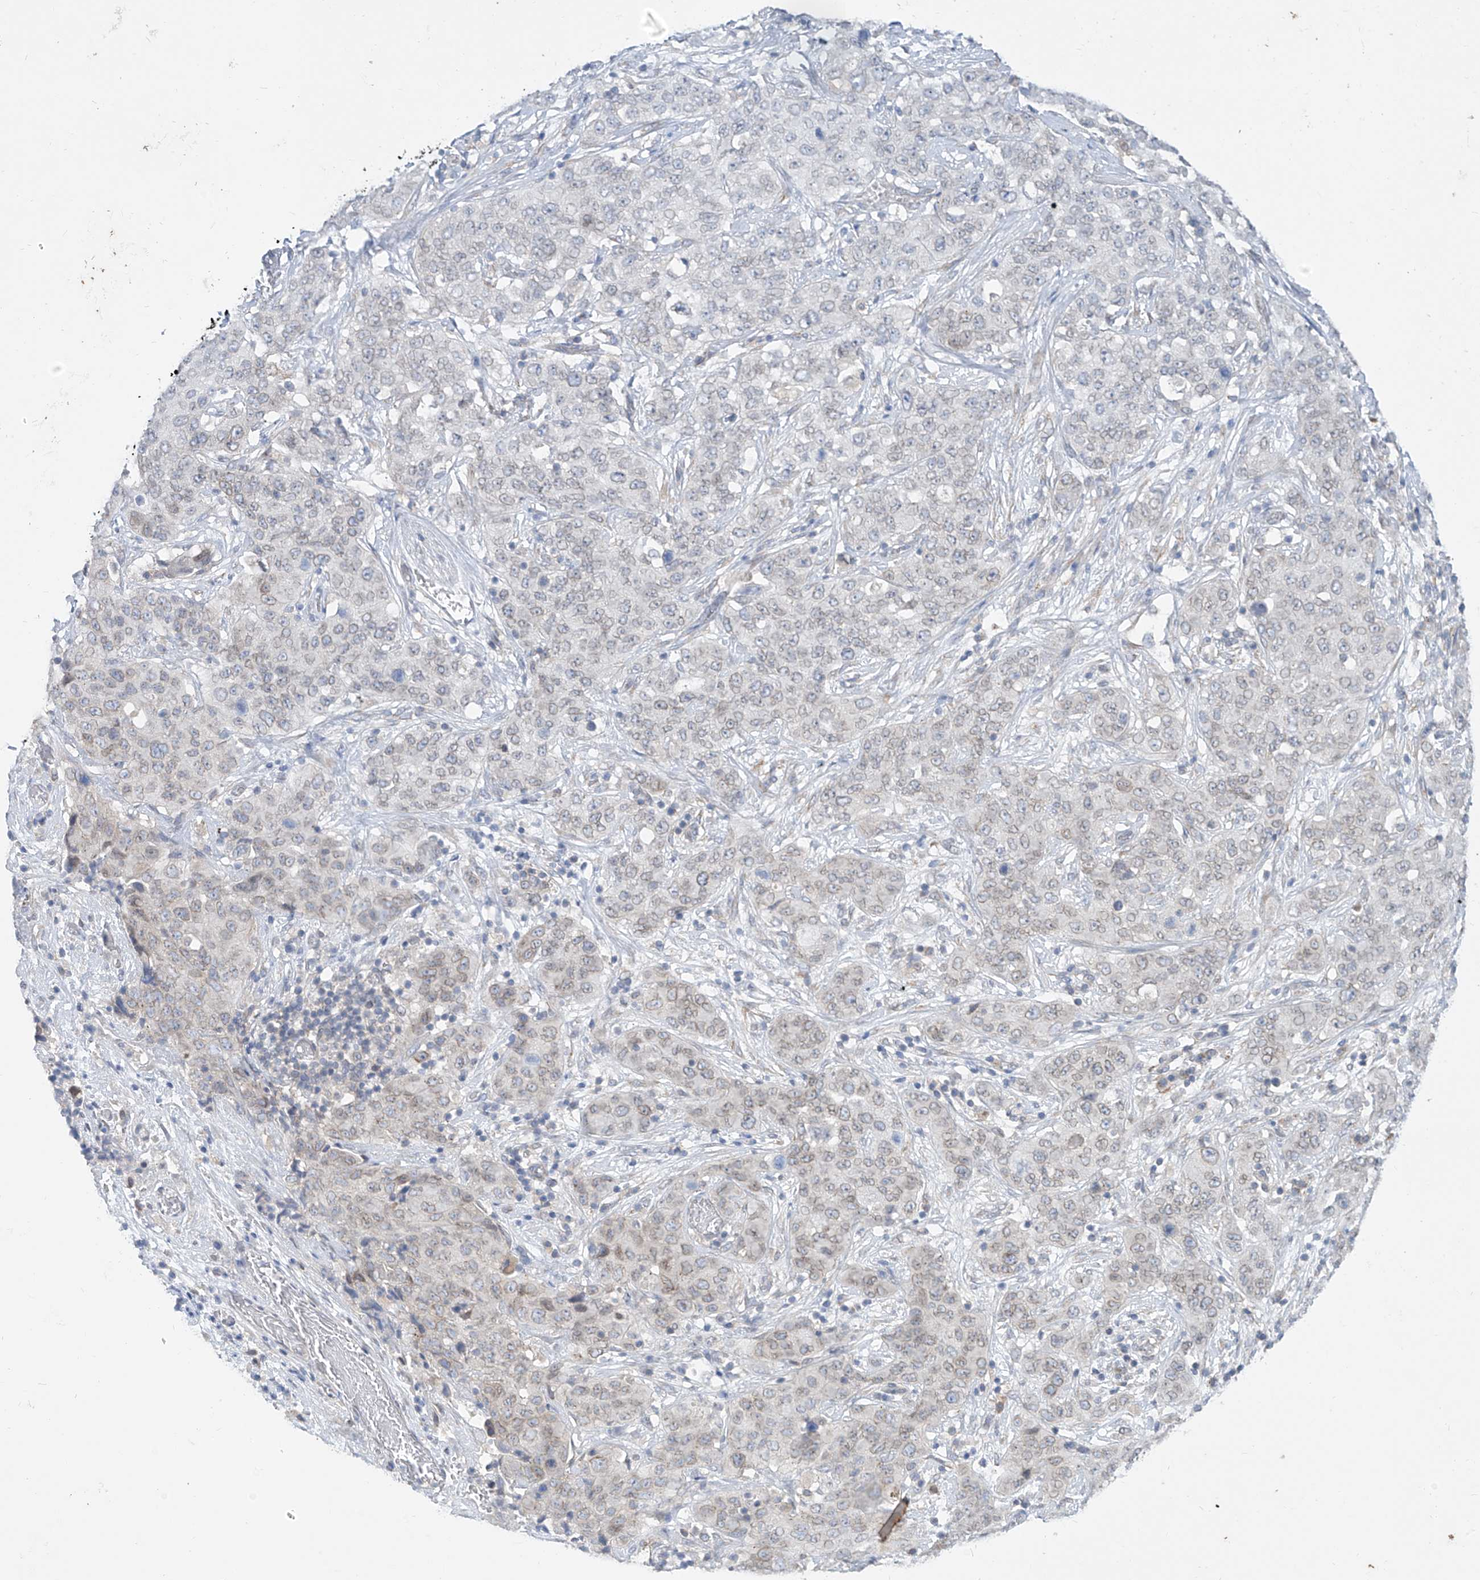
{"staining": {"intensity": "weak", "quantity": "25%-75%", "location": "cytoplasmic/membranous,nuclear"}, "tissue": "stomach cancer", "cell_type": "Tumor cells", "image_type": "cancer", "snomed": [{"axis": "morphology", "description": "Normal tissue, NOS"}, {"axis": "morphology", "description": "Adenocarcinoma, NOS"}, {"axis": "topography", "description": "Lymph node"}, {"axis": "topography", "description": "Stomach"}], "caption": "Human adenocarcinoma (stomach) stained with a brown dye demonstrates weak cytoplasmic/membranous and nuclear positive expression in about 25%-75% of tumor cells.", "gene": "KRTAP25-1", "patient": {"sex": "male", "age": 48}}